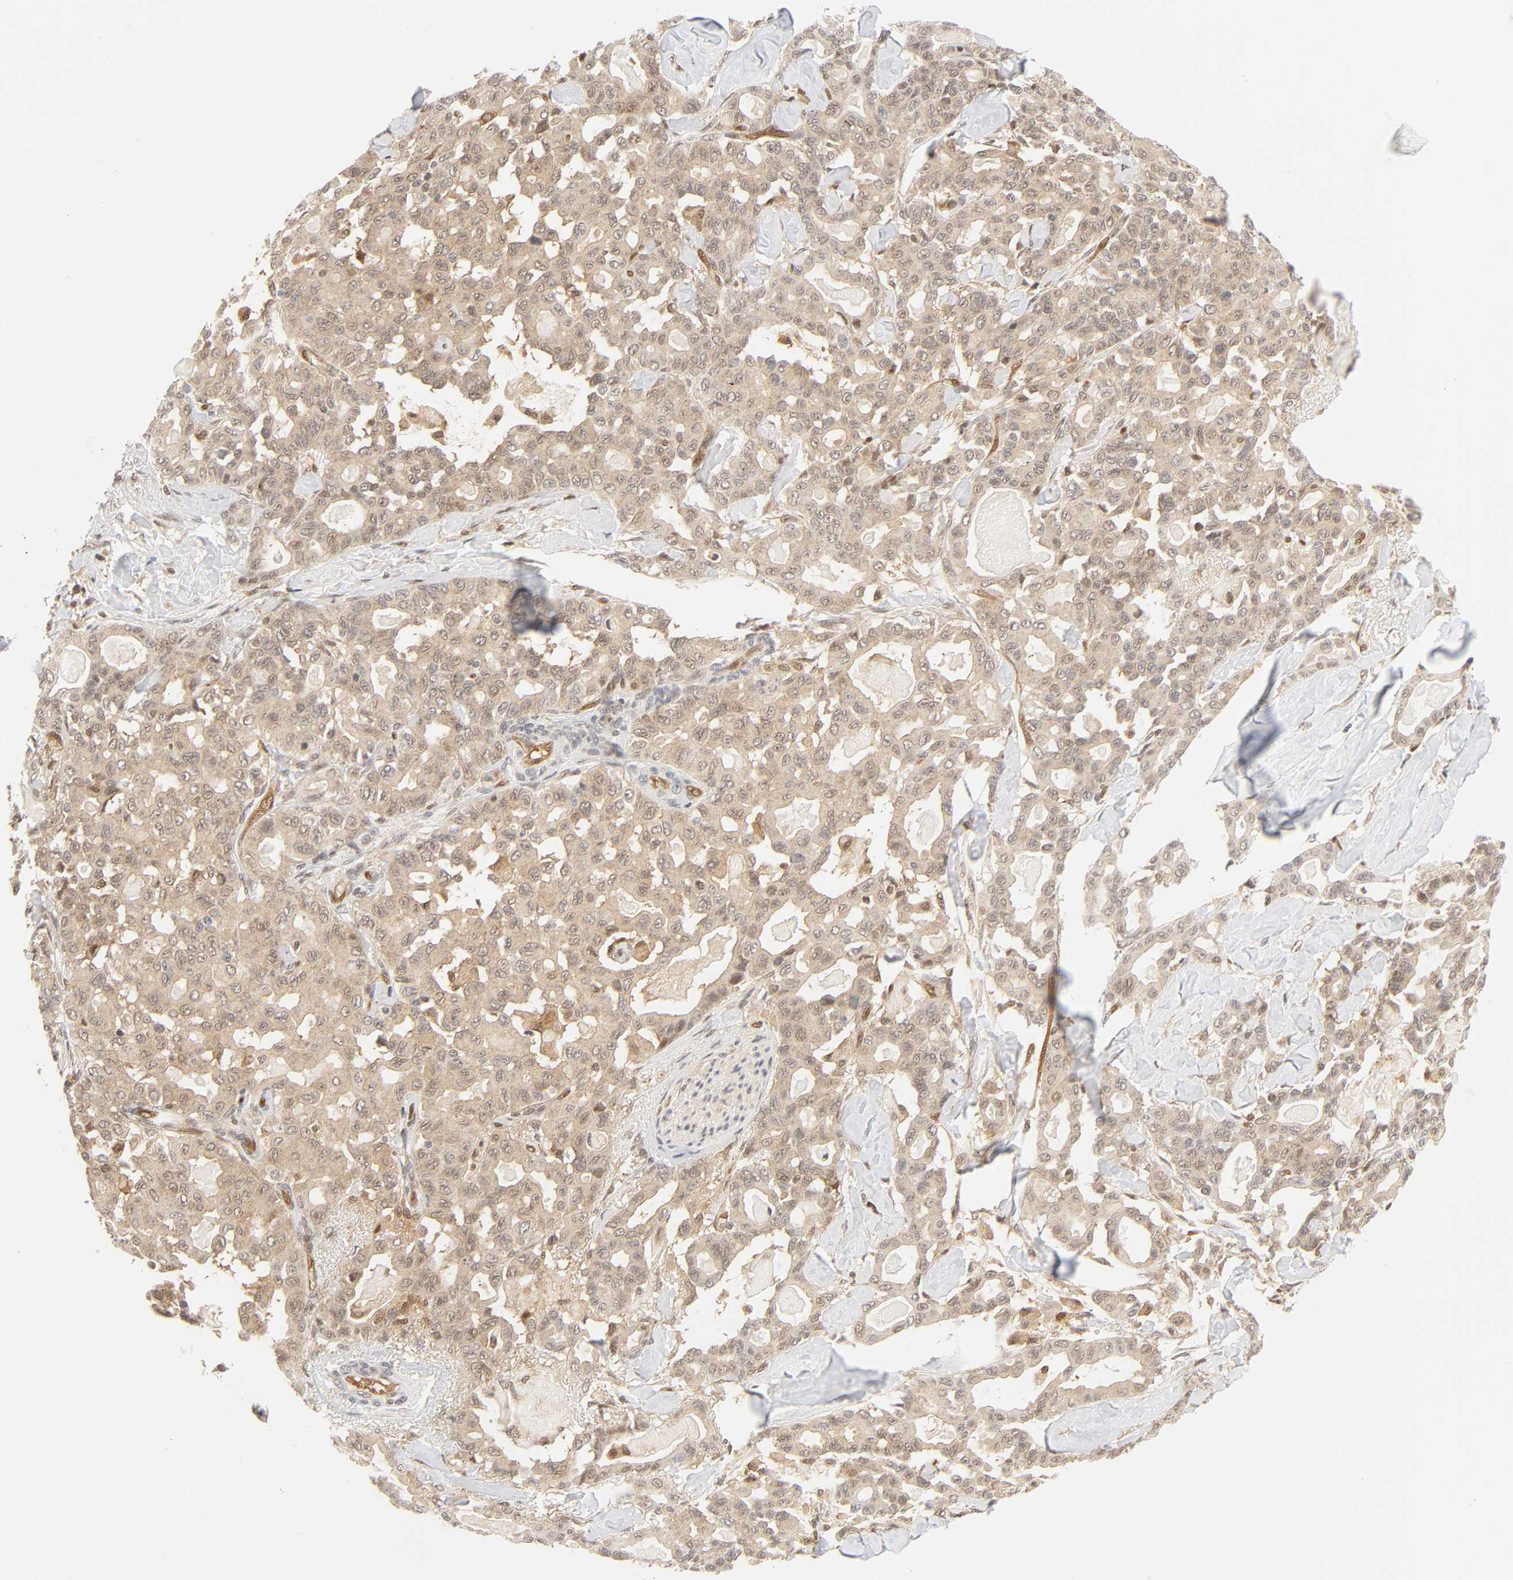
{"staining": {"intensity": "weak", "quantity": ">75%", "location": "cytoplasmic/membranous,nuclear"}, "tissue": "pancreatic cancer", "cell_type": "Tumor cells", "image_type": "cancer", "snomed": [{"axis": "morphology", "description": "Adenocarcinoma, NOS"}, {"axis": "topography", "description": "Pancreas"}], "caption": "Immunohistochemical staining of human pancreatic adenocarcinoma demonstrates low levels of weak cytoplasmic/membranous and nuclear protein staining in approximately >75% of tumor cells. (Brightfield microscopy of DAB IHC at high magnification).", "gene": "CDC37", "patient": {"sex": "male", "age": 63}}